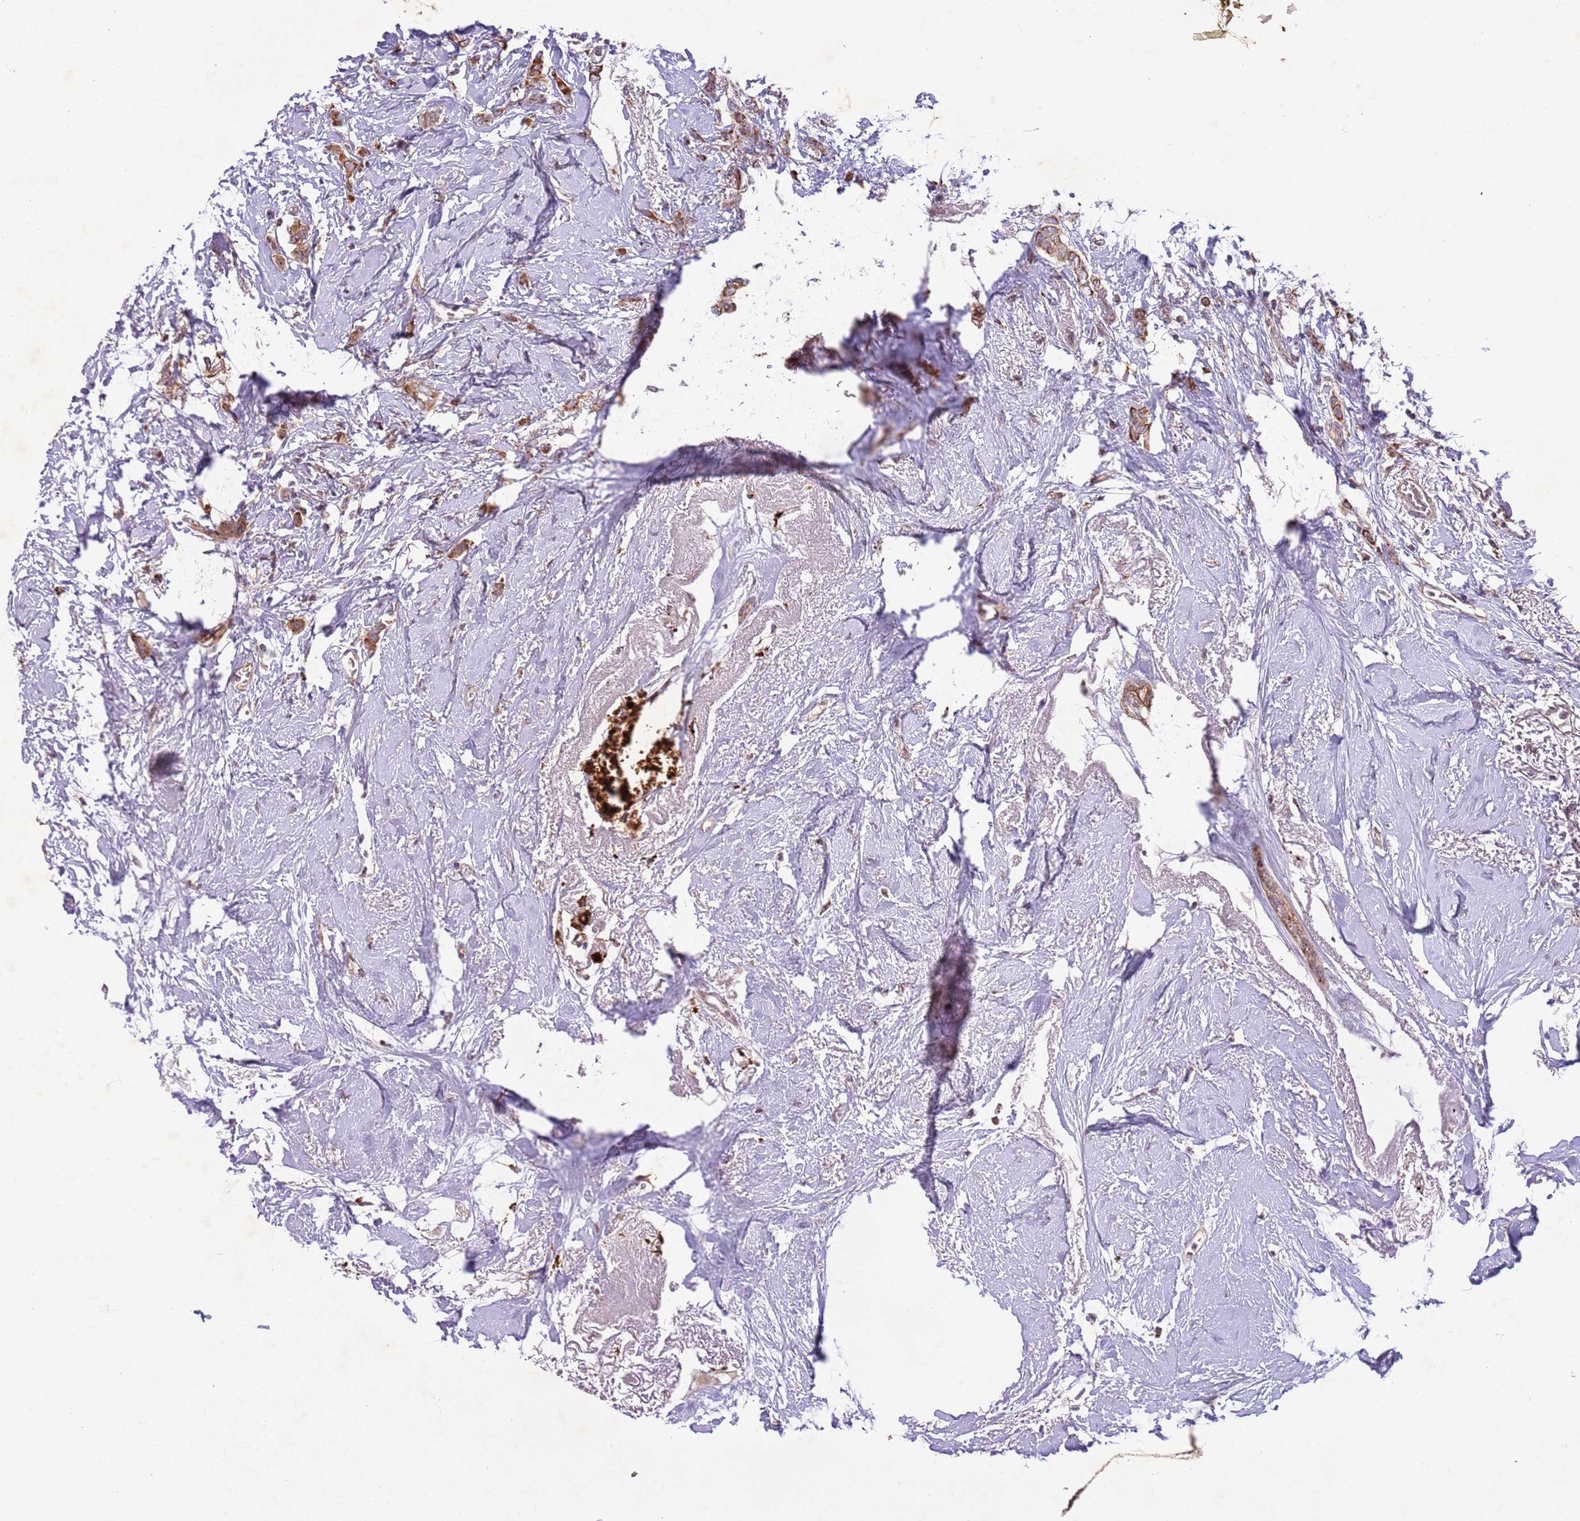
{"staining": {"intensity": "moderate", "quantity": ">75%", "location": "cytoplasmic/membranous"}, "tissue": "breast cancer", "cell_type": "Tumor cells", "image_type": "cancer", "snomed": [{"axis": "morphology", "description": "Duct carcinoma"}, {"axis": "topography", "description": "Breast"}], "caption": "Human breast intraductal carcinoma stained with a protein marker exhibits moderate staining in tumor cells.", "gene": "TRIM27", "patient": {"sex": "female", "age": 72}}